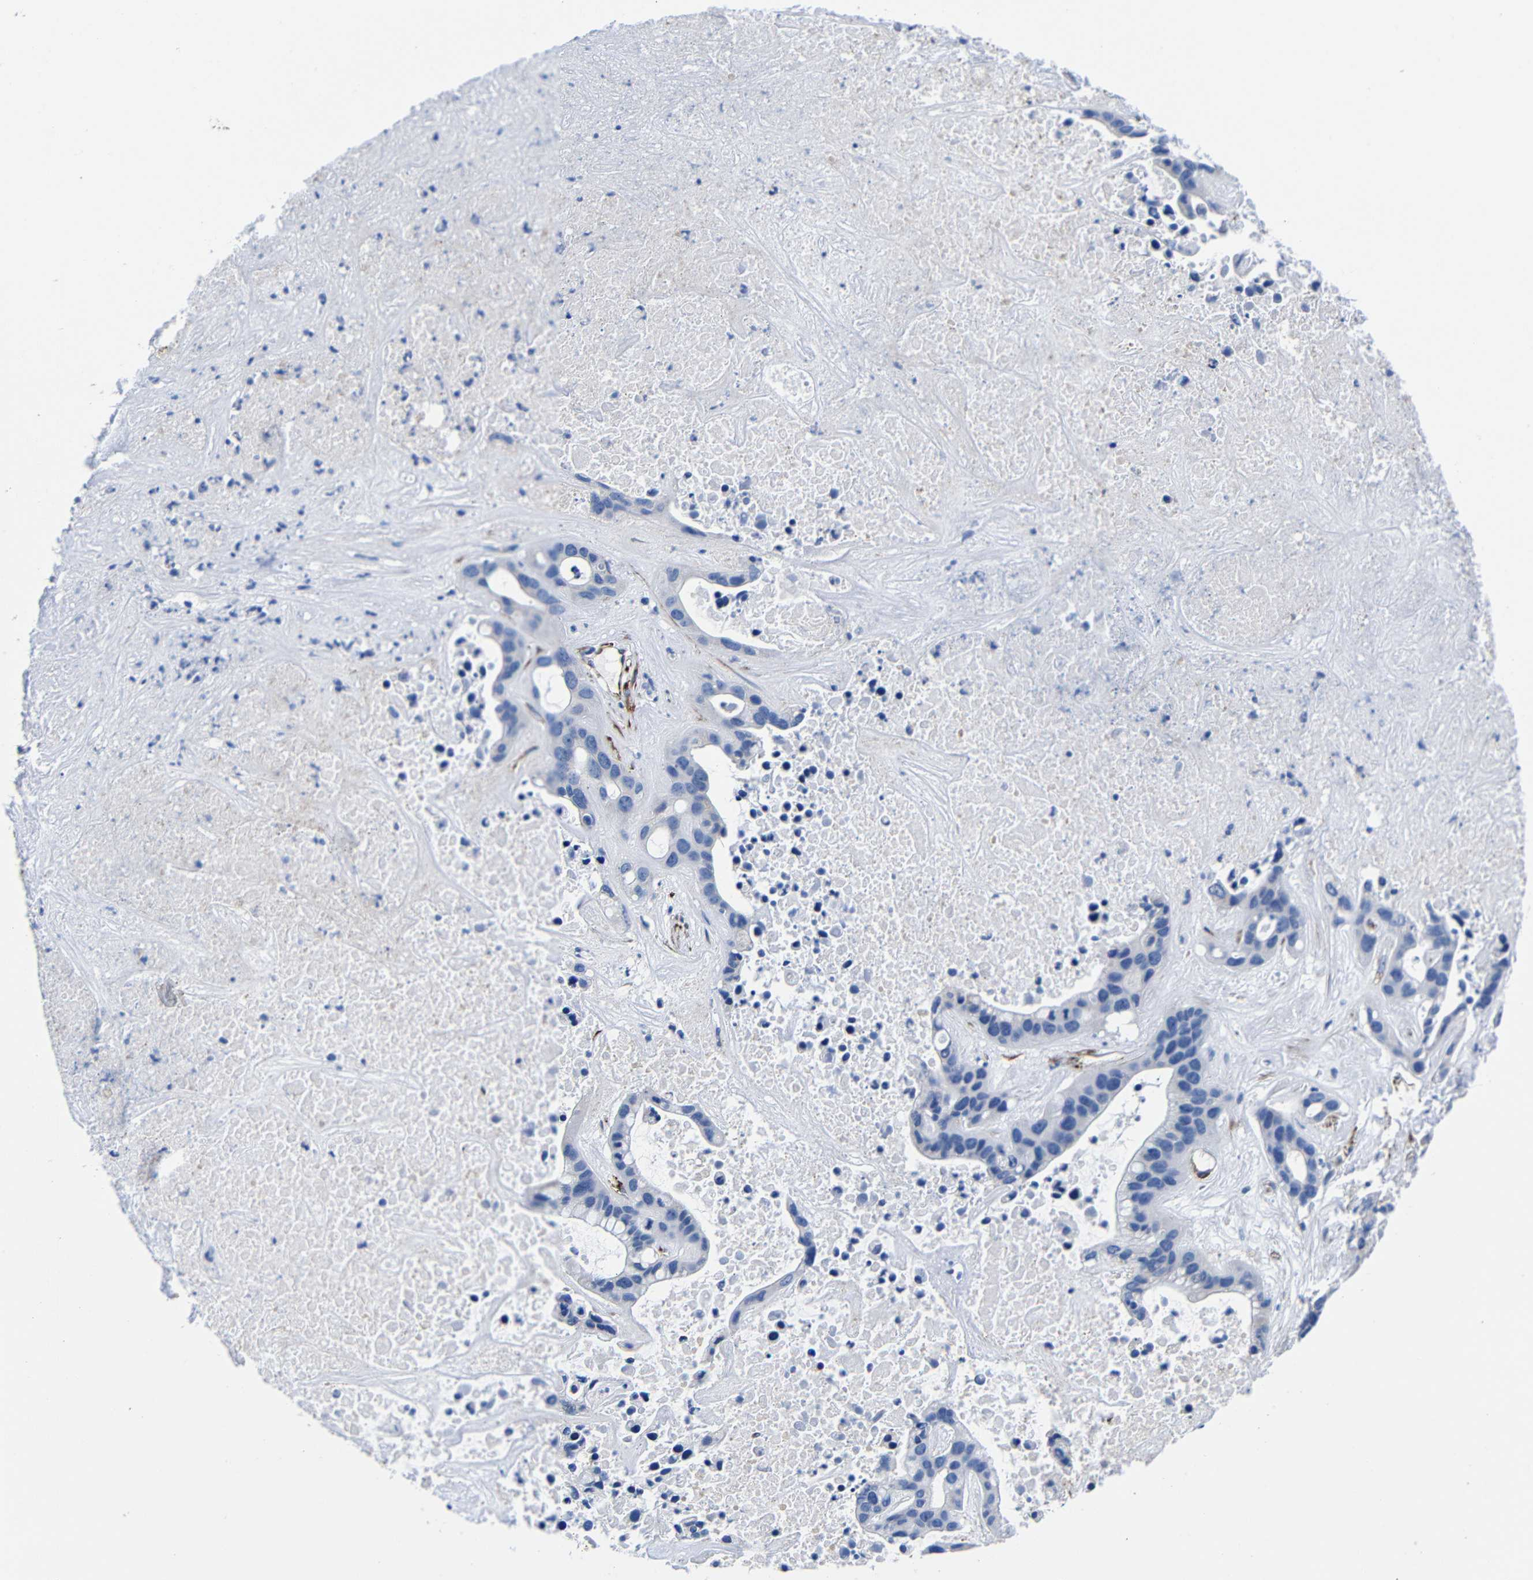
{"staining": {"intensity": "negative", "quantity": "none", "location": "none"}, "tissue": "liver cancer", "cell_type": "Tumor cells", "image_type": "cancer", "snomed": [{"axis": "morphology", "description": "Cholangiocarcinoma"}, {"axis": "topography", "description": "Liver"}], "caption": "Immunohistochemical staining of liver cancer displays no significant positivity in tumor cells.", "gene": "LRIG1", "patient": {"sex": "female", "age": 65}}